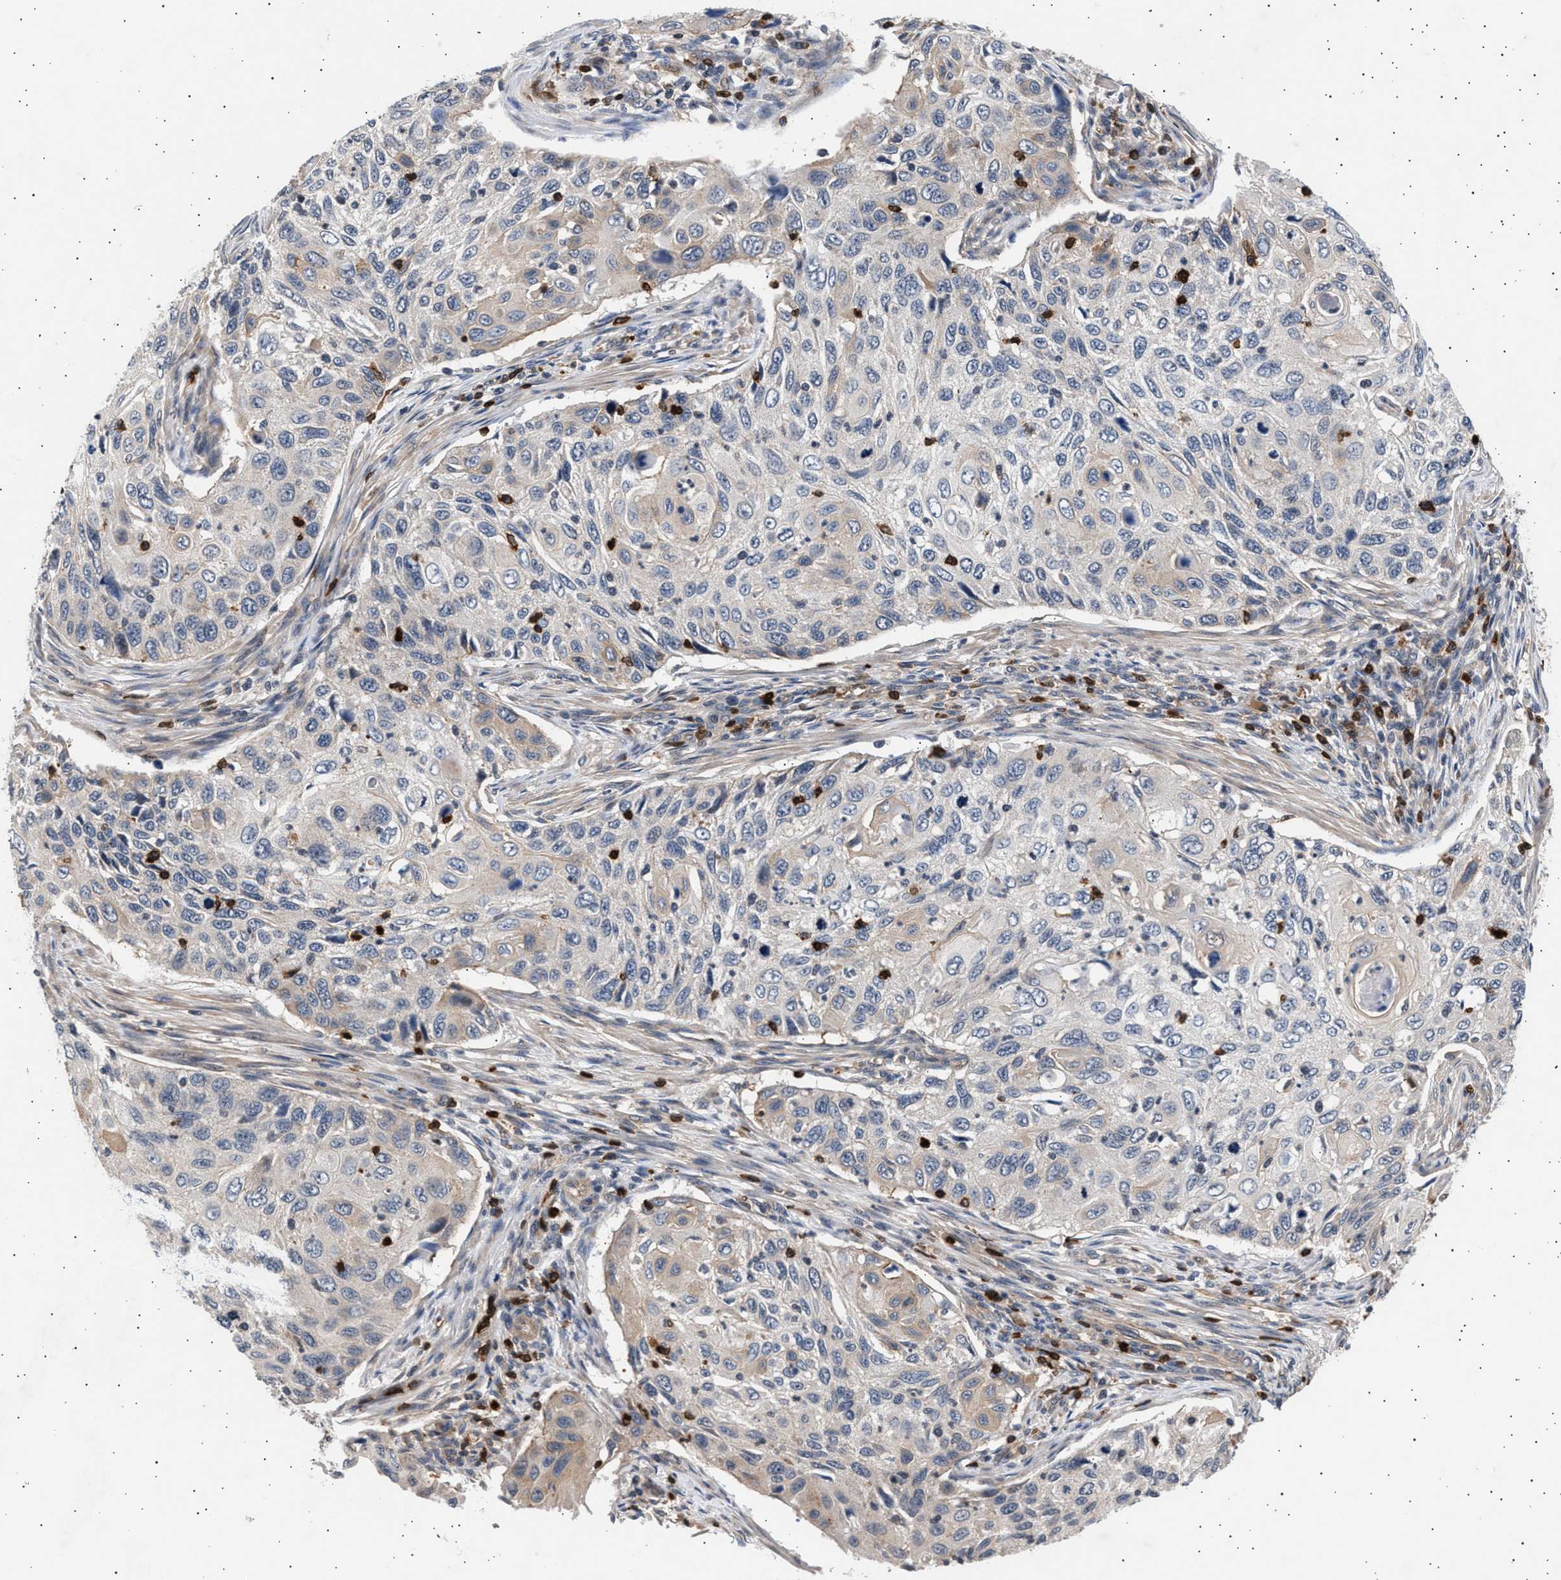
{"staining": {"intensity": "negative", "quantity": "none", "location": "none"}, "tissue": "cervical cancer", "cell_type": "Tumor cells", "image_type": "cancer", "snomed": [{"axis": "morphology", "description": "Squamous cell carcinoma, NOS"}, {"axis": "topography", "description": "Cervix"}], "caption": "Tumor cells show no significant positivity in cervical cancer.", "gene": "GRAP2", "patient": {"sex": "female", "age": 70}}